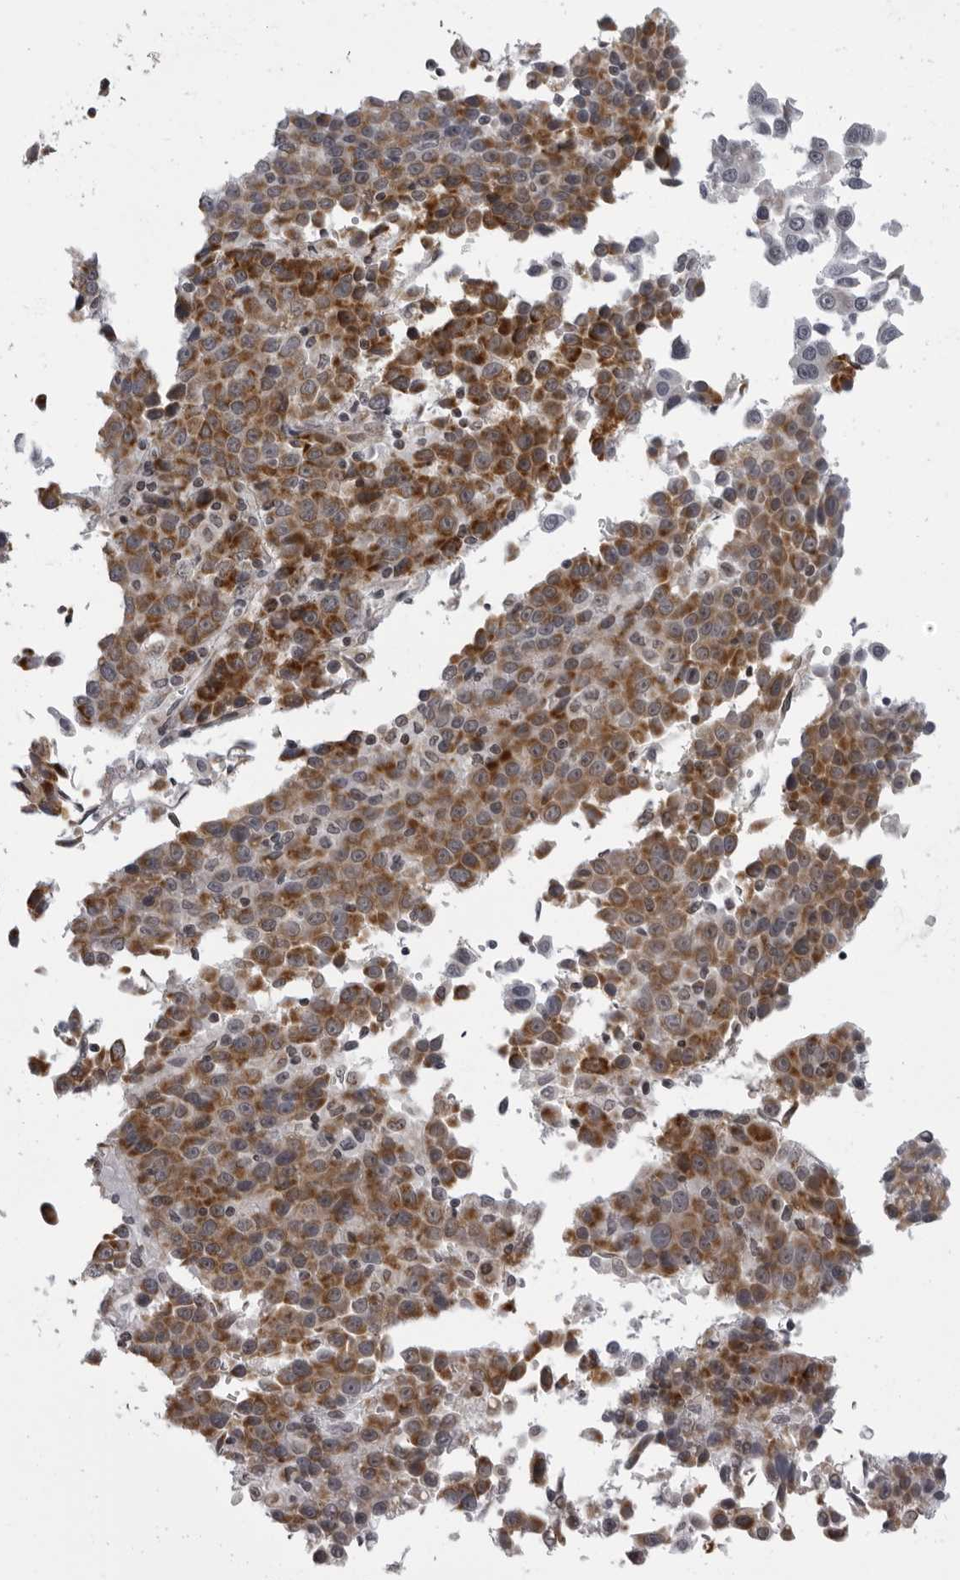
{"staining": {"intensity": "moderate", "quantity": ">75%", "location": "cytoplasmic/membranous"}, "tissue": "liver cancer", "cell_type": "Tumor cells", "image_type": "cancer", "snomed": [{"axis": "morphology", "description": "Carcinoma, Hepatocellular, NOS"}, {"axis": "topography", "description": "Liver"}], "caption": "Approximately >75% of tumor cells in human liver cancer (hepatocellular carcinoma) demonstrate moderate cytoplasmic/membranous protein positivity as visualized by brown immunohistochemical staining.", "gene": "RTCA", "patient": {"sex": "female", "age": 53}}